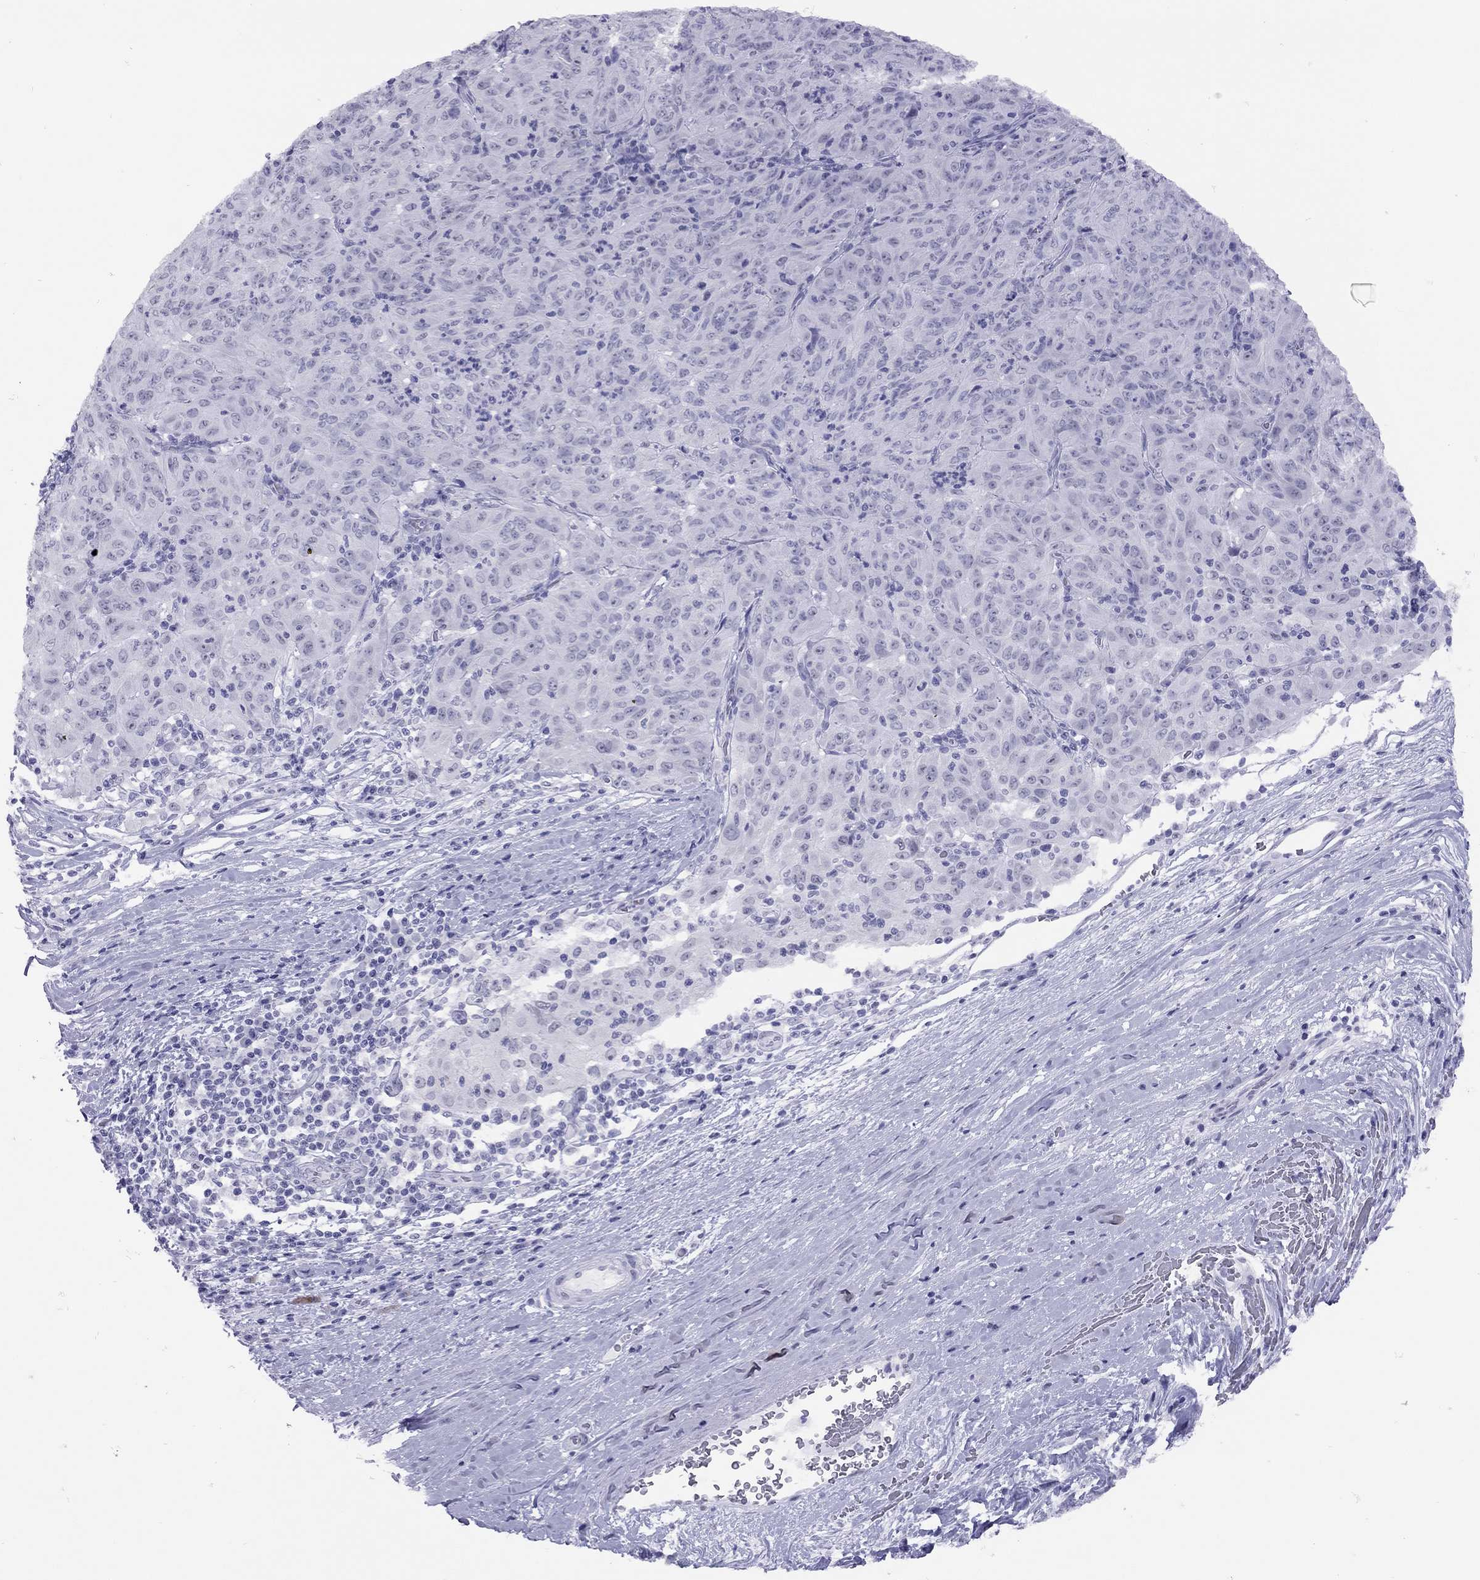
{"staining": {"intensity": "negative", "quantity": "none", "location": "none"}, "tissue": "pancreatic cancer", "cell_type": "Tumor cells", "image_type": "cancer", "snomed": [{"axis": "morphology", "description": "Adenocarcinoma, NOS"}, {"axis": "topography", "description": "Pancreas"}], "caption": "Tumor cells show no significant protein positivity in pancreatic cancer. (Immunohistochemistry, brightfield microscopy, high magnification).", "gene": "LYAR", "patient": {"sex": "male", "age": 63}}